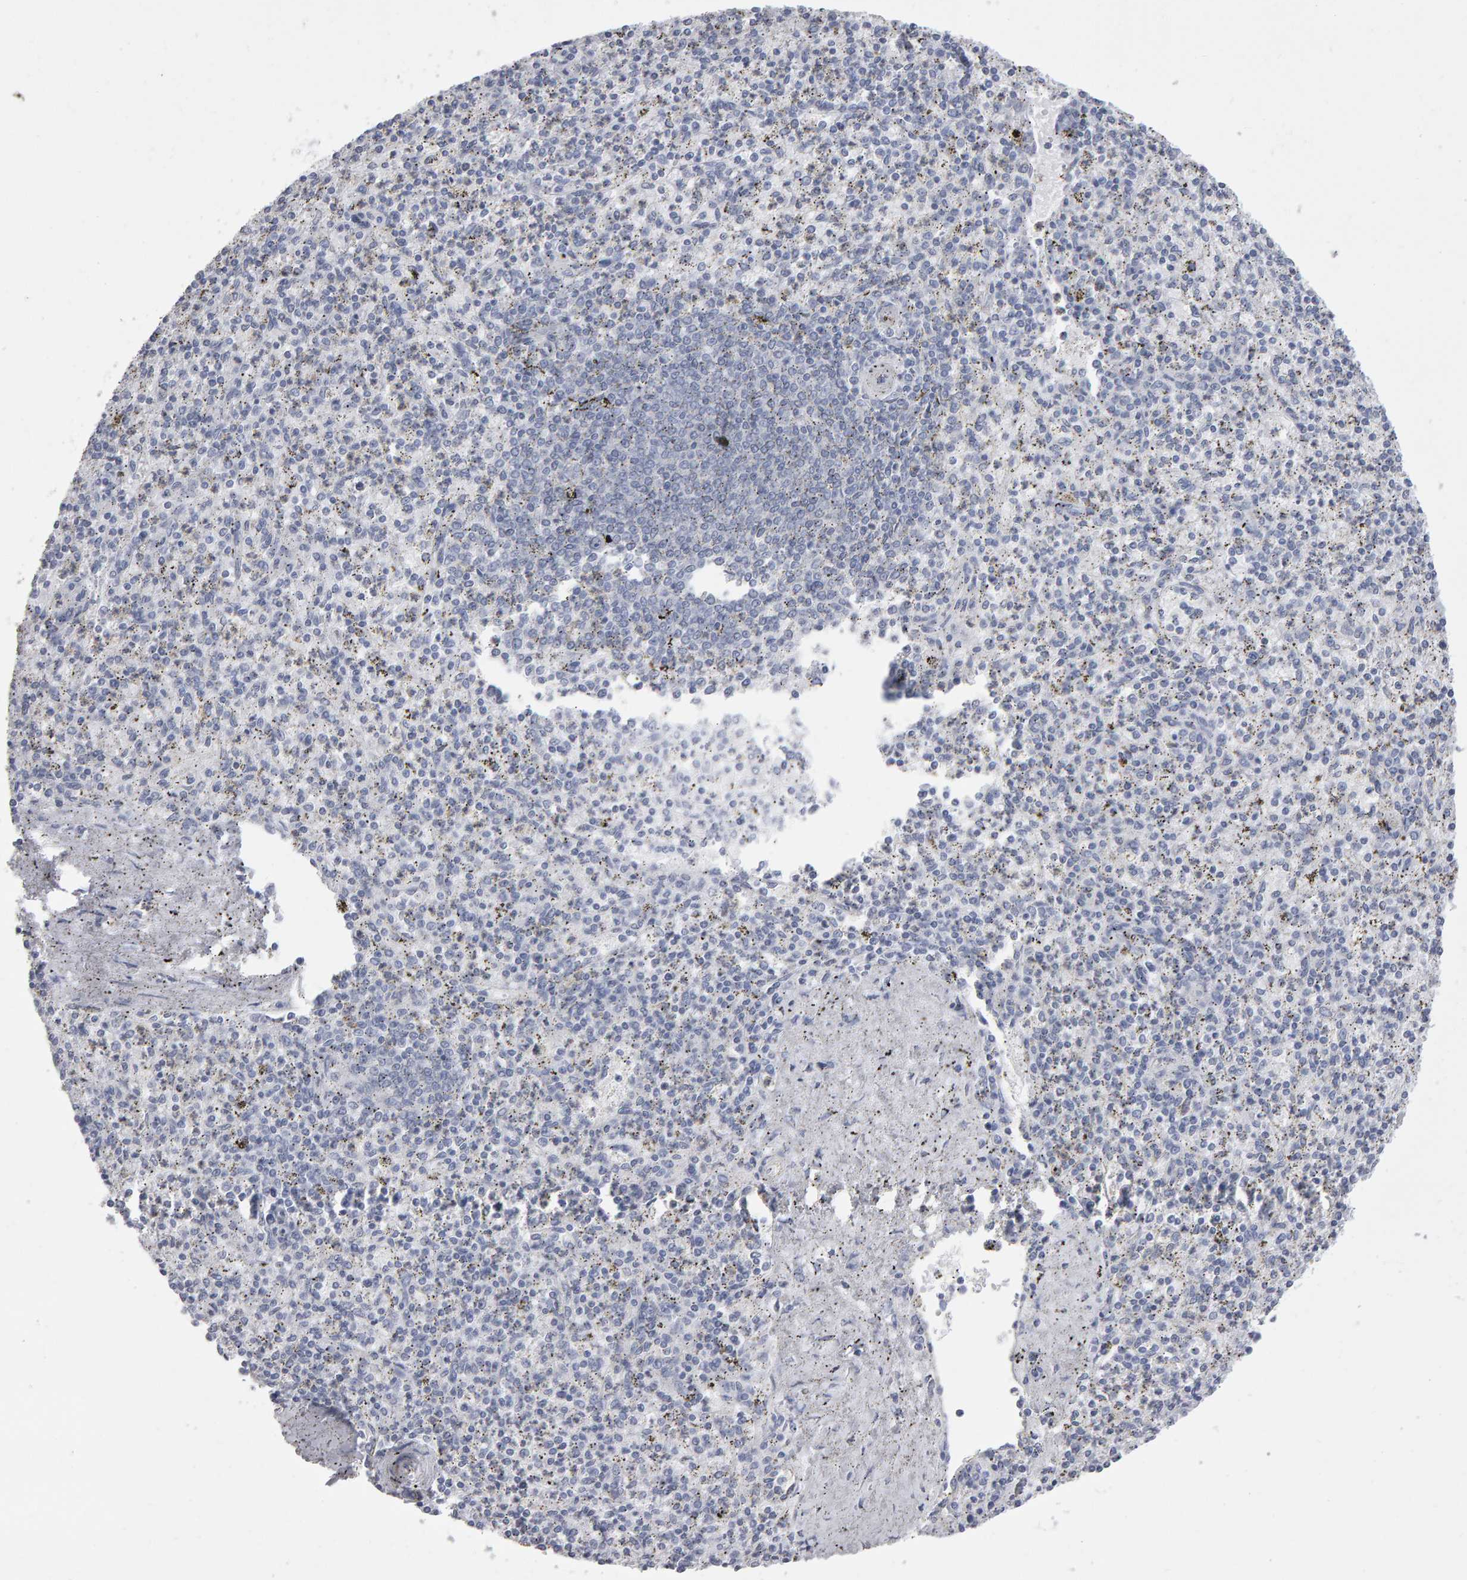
{"staining": {"intensity": "negative", "quantity": "none", "location": "none"}, "tissue": "spleen", "cell_type": "Cells in red pulp", "image_type": "normal", "snomed": [{"axis": "morphology", "description": "Normal tissue, NOS"}, {"axis": "topography", "description": "Spleen"}], "caption": "This is a histopathology image of immunohistochemistry staining of unremarkable spleen, which shows no positivity in cells in red pulp. Brightfield microscopy of immunohistochemistry stained with DAB (brown) and hematoxylin (blue), captured at high magnification.", "gene": "NCDN", "patient": {"sex": "male", "age": 72}}